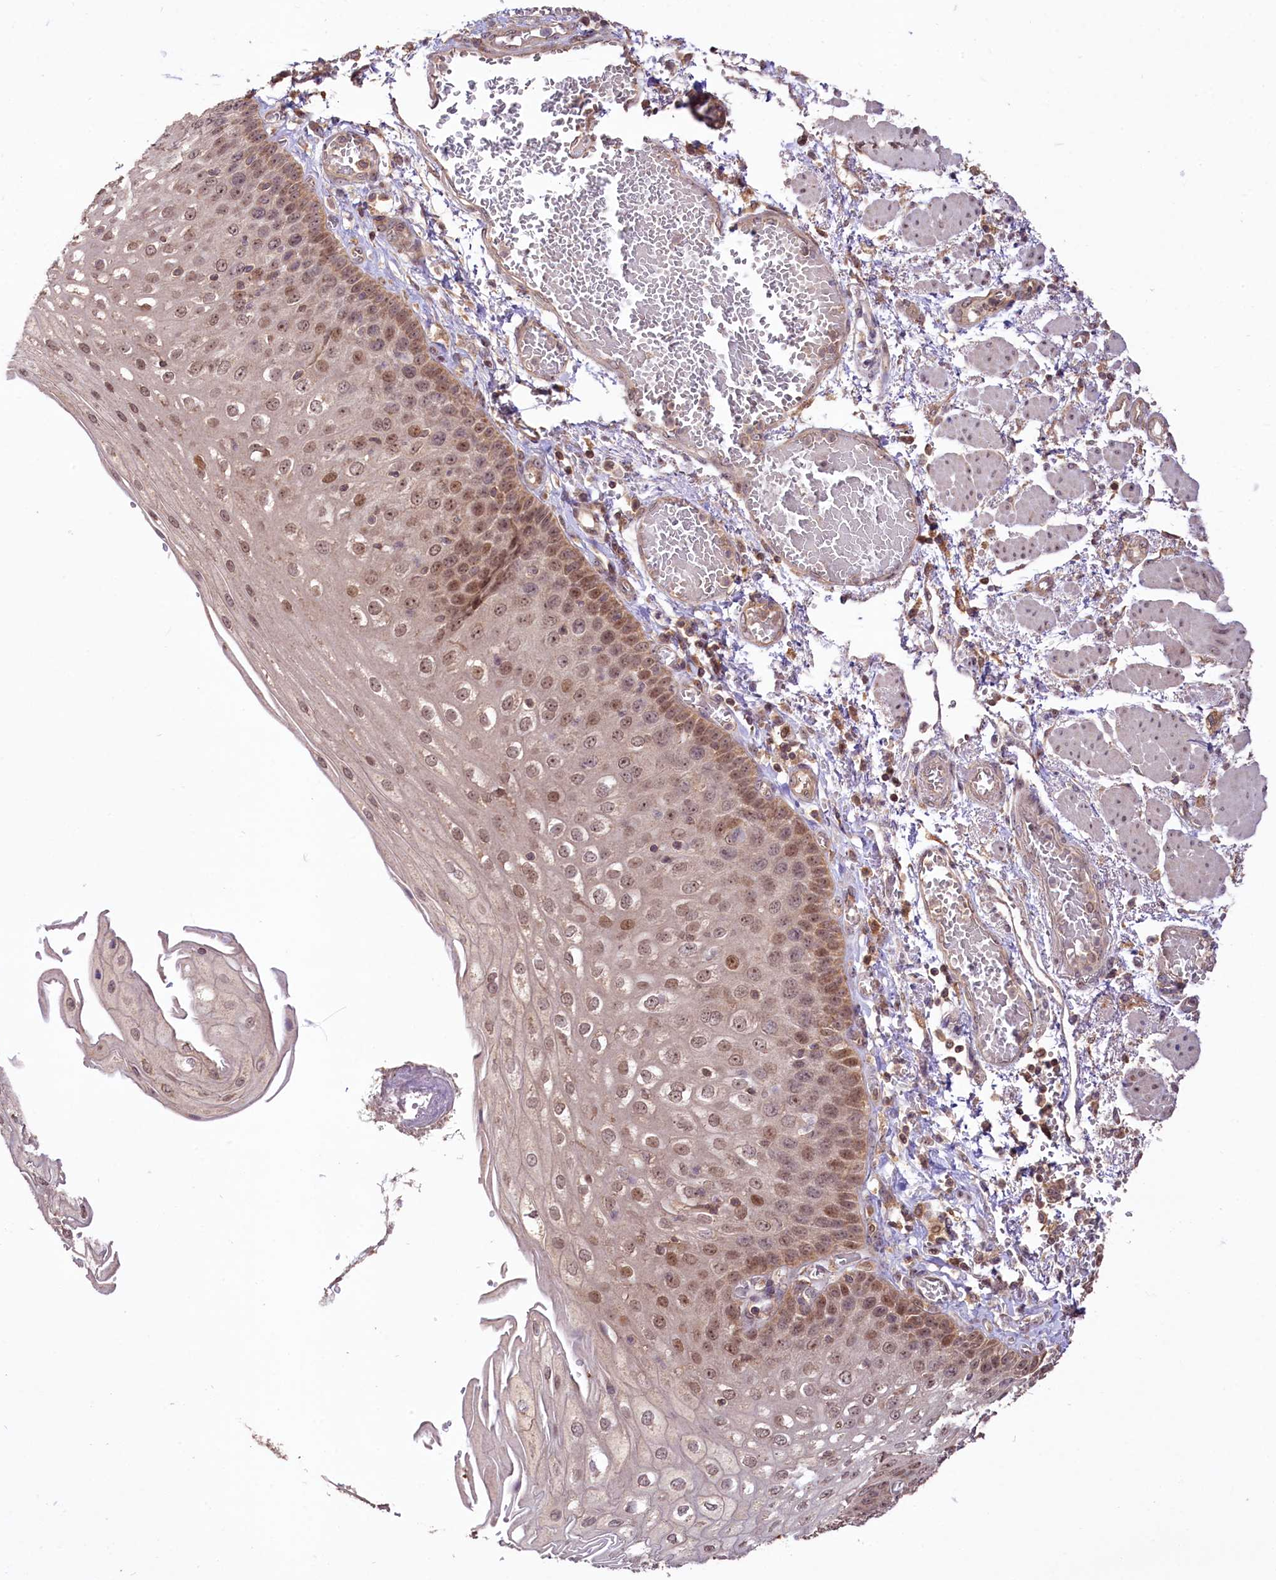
{"staining": {"intensity": "moderate", "quantity": ">75%", "location": "nuclear"}, "tissue": "esophagus", "cell_type": "Squamous epithelial cells", "image_type": "normal", "snomed": [{"axis": "morphology", "description": "Normal tissue, NOS"}, {"axis": "topography", "description": "Esophagus"}], "caption": "Immunohistochemistry (IHC) of benign human esophagus shows medium levels of moderate nuclear staining in approximately >75% of squamous epithelial cells.", "gene": "RRP8", "patient": {"sex": "male", "age": 81}}